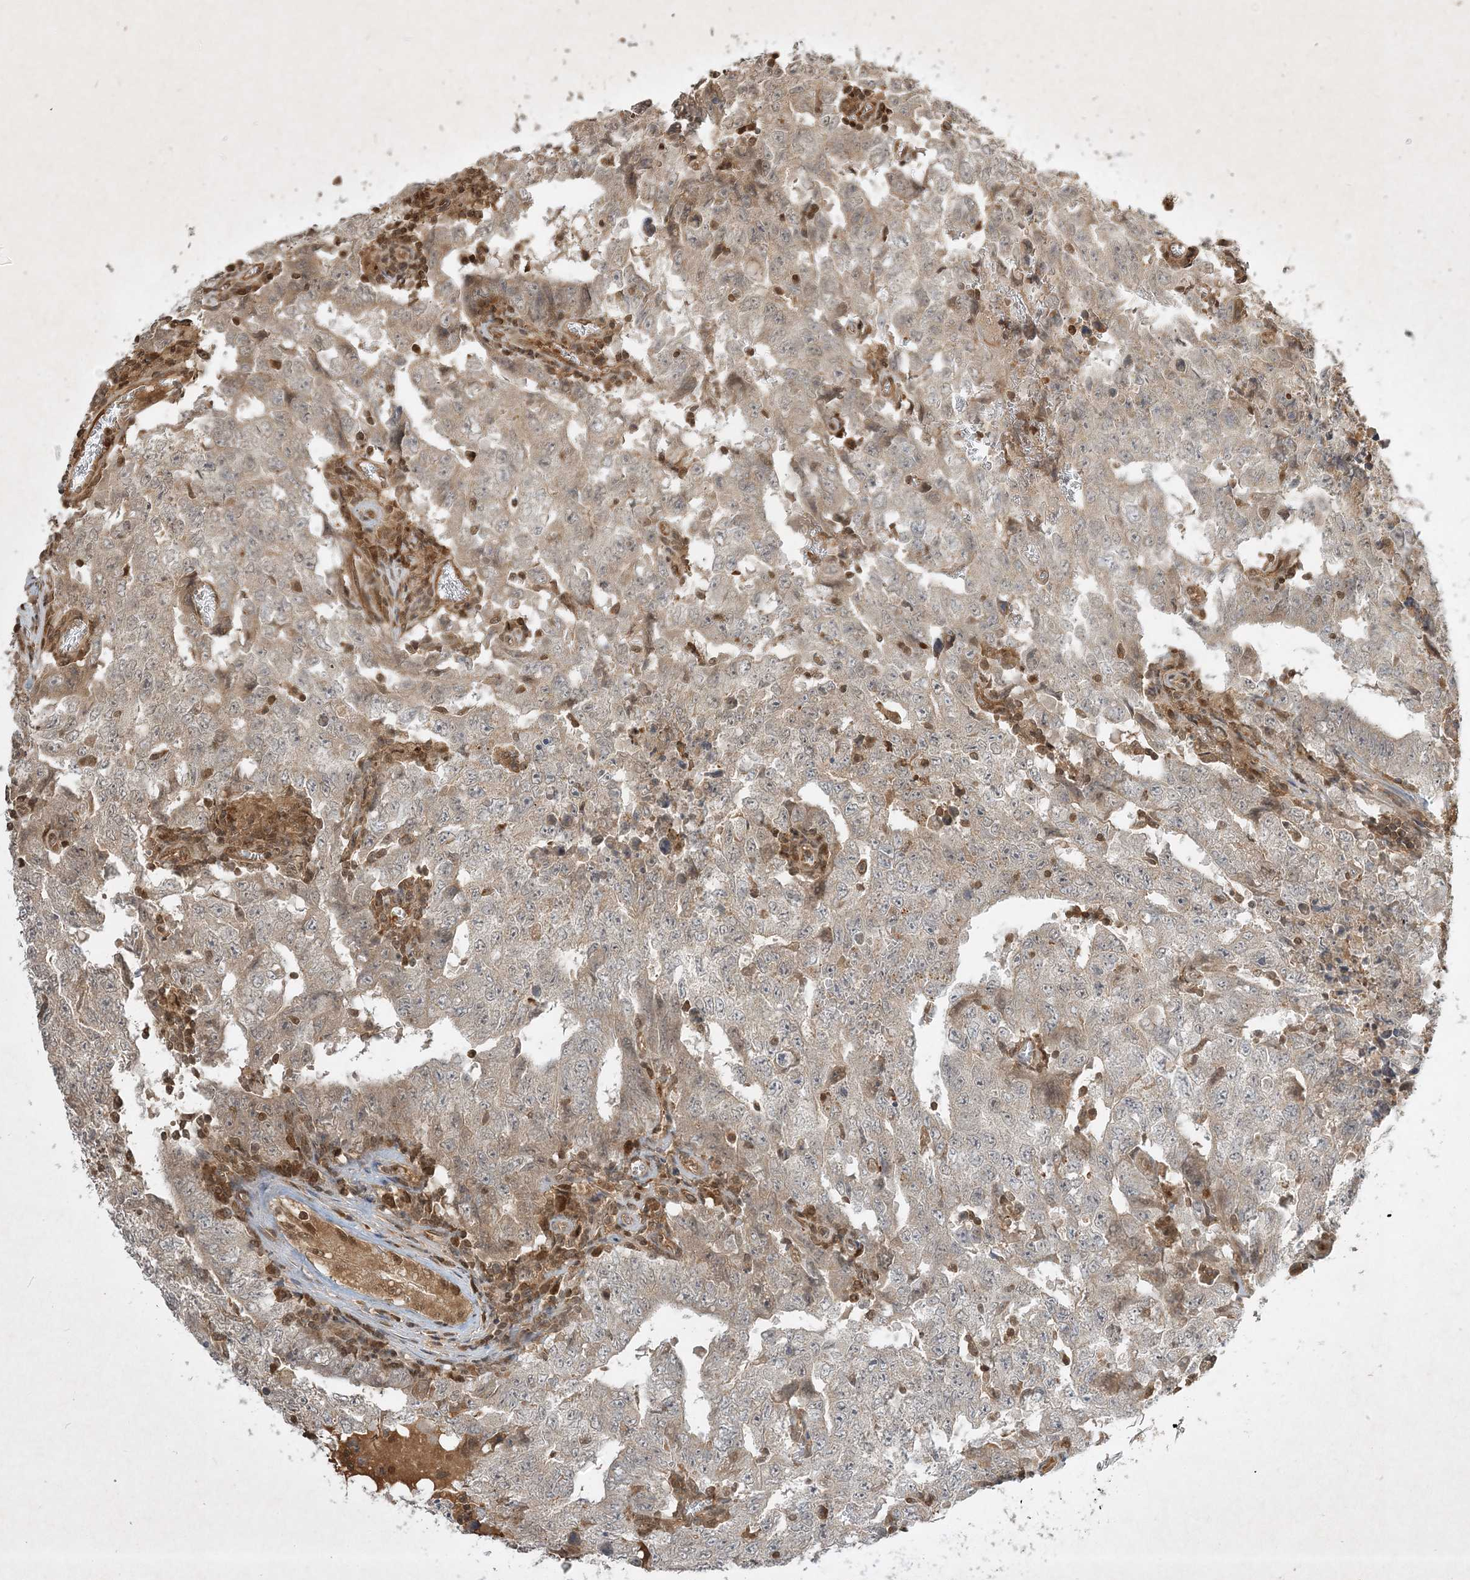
{"staining": {"intensity": "weak", "quantity": "<25%", "location": "cytoplasmic/membranous"}, "tissue": "testis cancer", "cell_type": "Tumor cells", "image_type": "cancer", "snomed": [{"axis": "morphology", "description": "Carcinoma, Embryonal, NOS"}, {"axis": "topography", "description": "Testis"}], "caption": "Tumor cells show no significant positivity in testis embryonal carcinoma. (DAB immunohistochemistry (IHC) with hematoxylin counter stain).", "gene": "PLTP", "patient": {"sex": "male", "age": 26}}